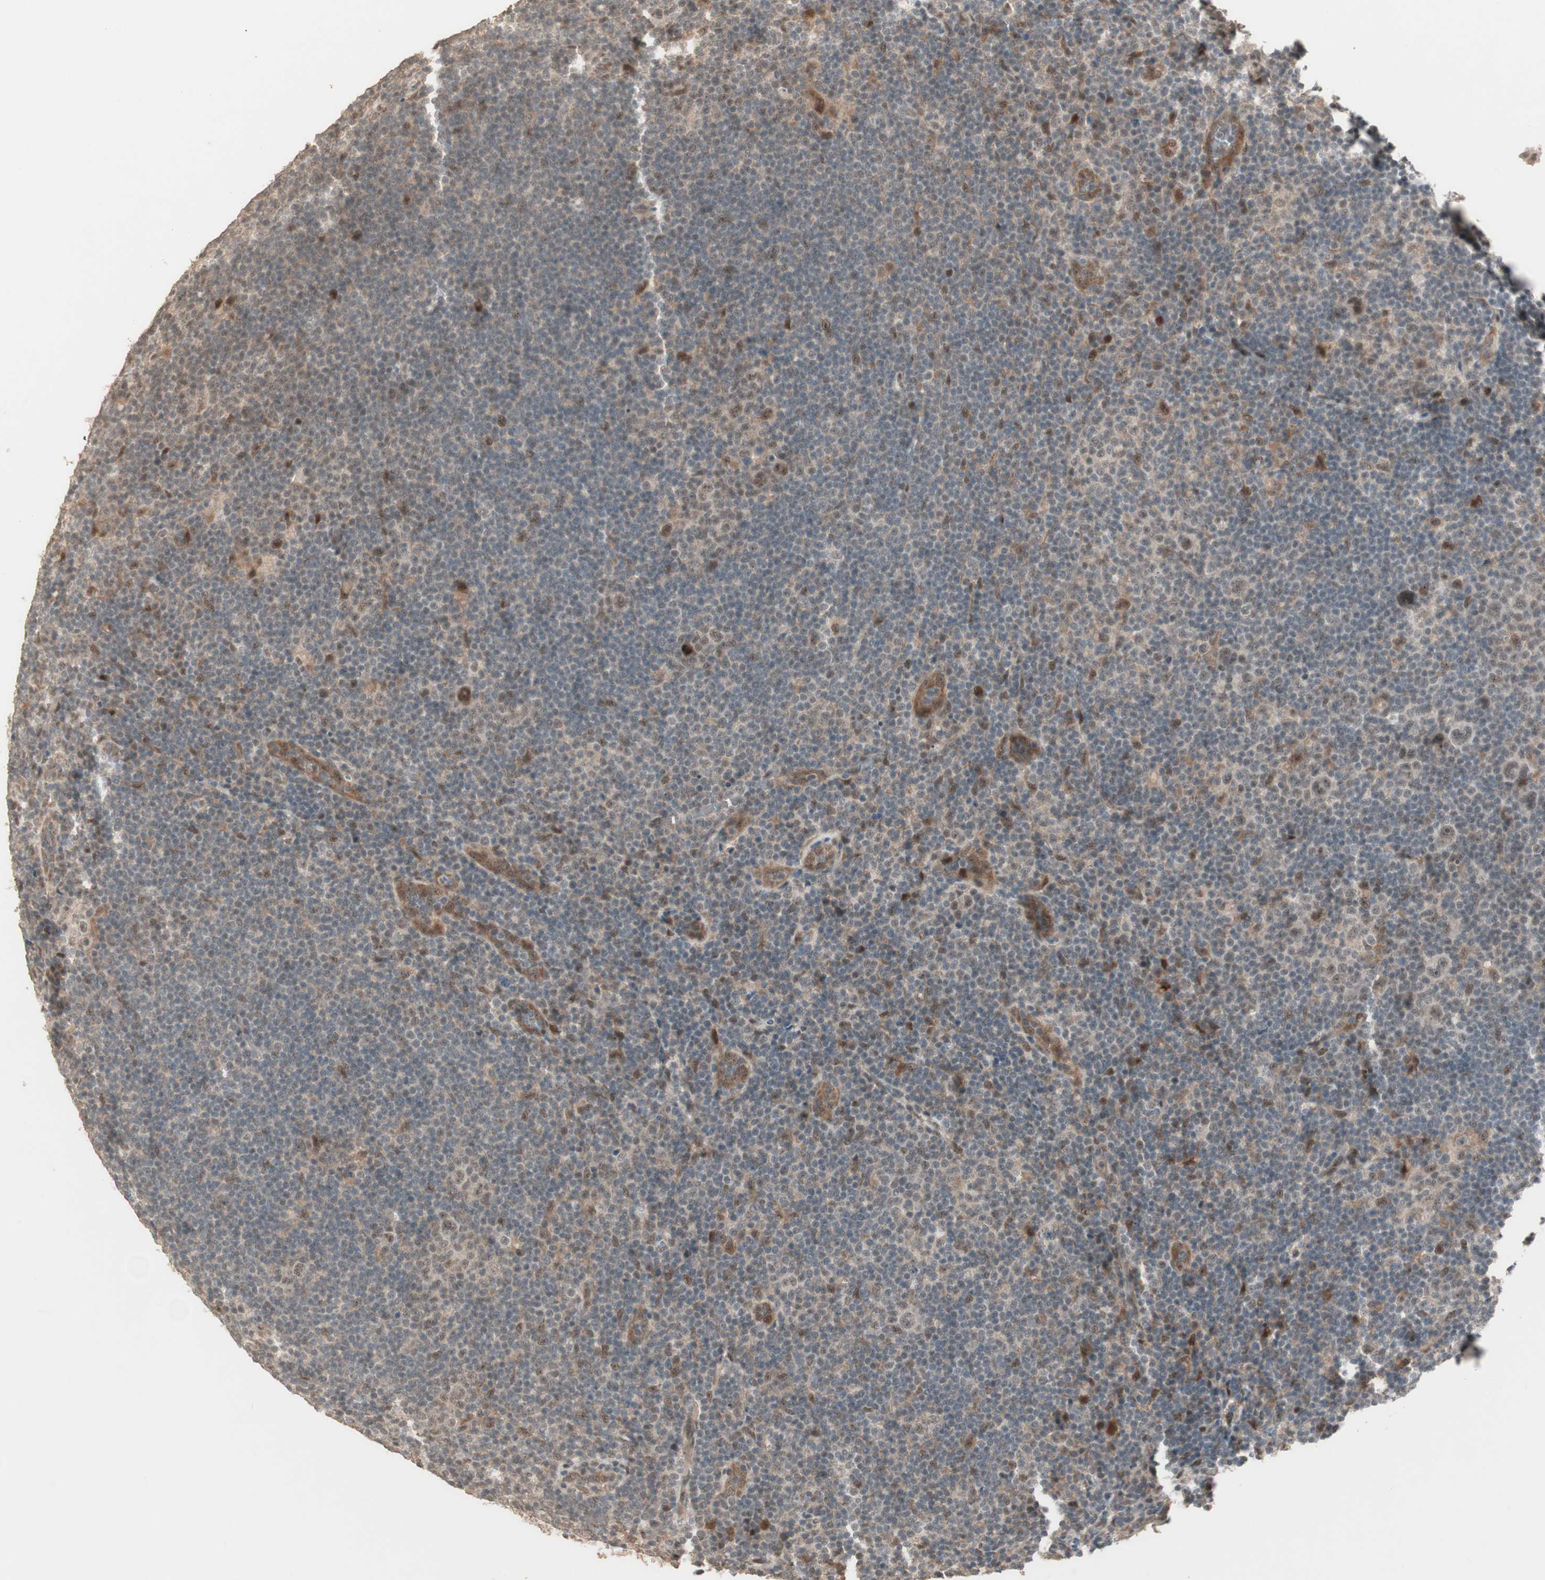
{"staining": {"intensity": "moderate", "quantity": ">75%", "location": "cytoplasmic/membranous,nuclear"}, "tissue": "lymphoma", "cell_type": "Tumor cells", "image_type": "cancer", "snomed": [{"axis": "morphology", "description": "Hodgkin's disease, NOS"}, {"axis": "topography", "description": "Lymph node"}], "caption": "Human Hodgkin's disease stained with a protein marker exhibits moderate staining in tumor cells.", "gene": "ZSCAN31", "patient": {"sex": "female", "age": 57}}